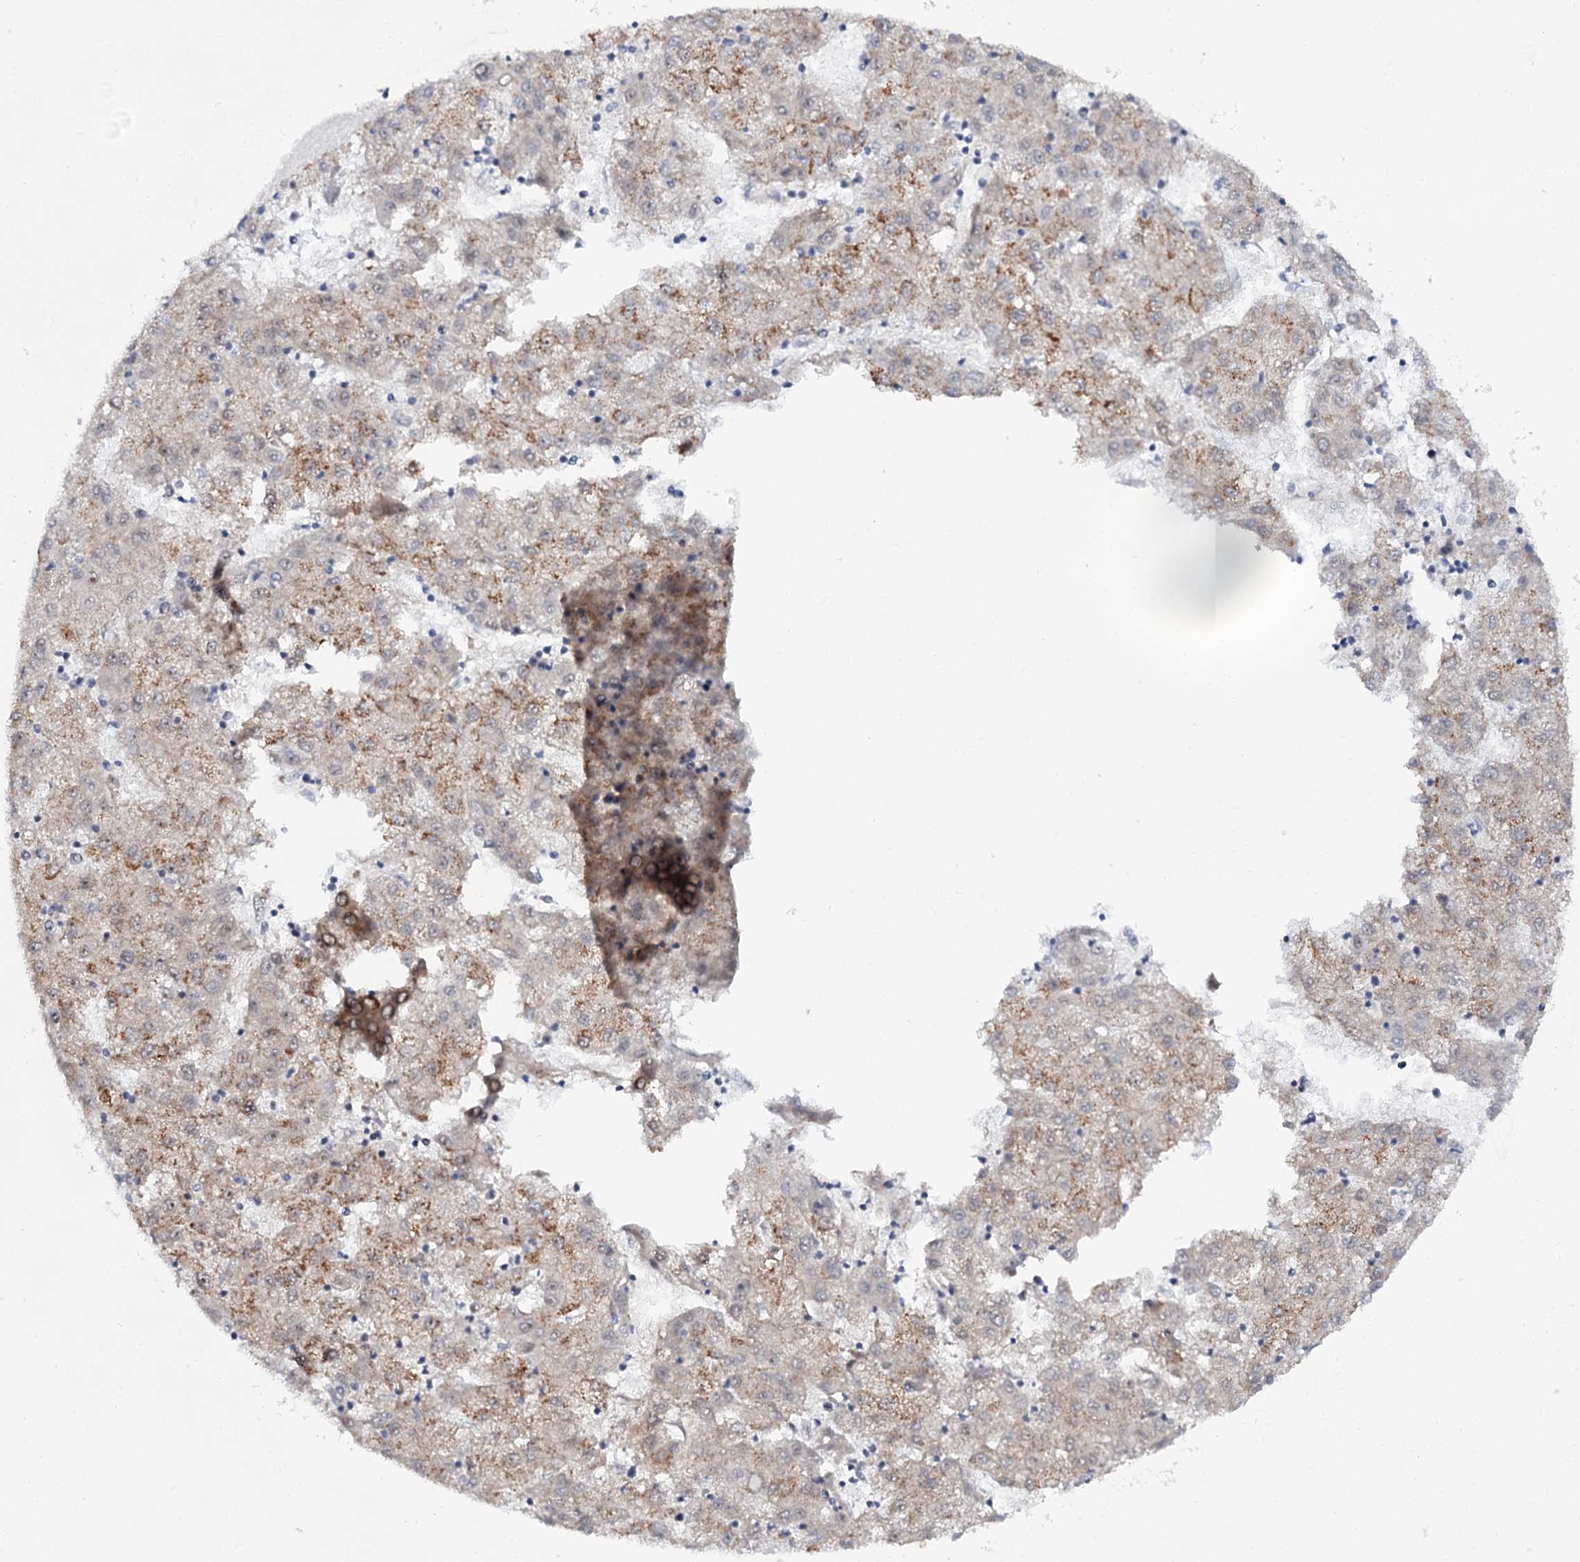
{"staining": {"intensity": "moderate", "quantity": "<25%", "location": "cytoplasmic/membranous"}, "tissue": "liver cancer", "cell_type": "Tumor cells", "image_type": "cancer", "snomed": [{"axis": "morphology", "description": "Carcinoma, Hepatocellular, NOS"}, {"axis": "topography", "description": "Liver"}], "caption": "High-magnification brightfield microscopy of hepatocellular carcinoma (liver) stained with DAB (3,3'-diaminobenzidine) (brown) and counterstained with hematoxylin (blue). tumor cells exhibit moderate cytoplasmic/membranous positivity is appreciated in about<25% of cells. (IHC, brightfield microscopy, high magnification).", "gene": "BUD13", "patient": {"sex": "male", "age": 72}}